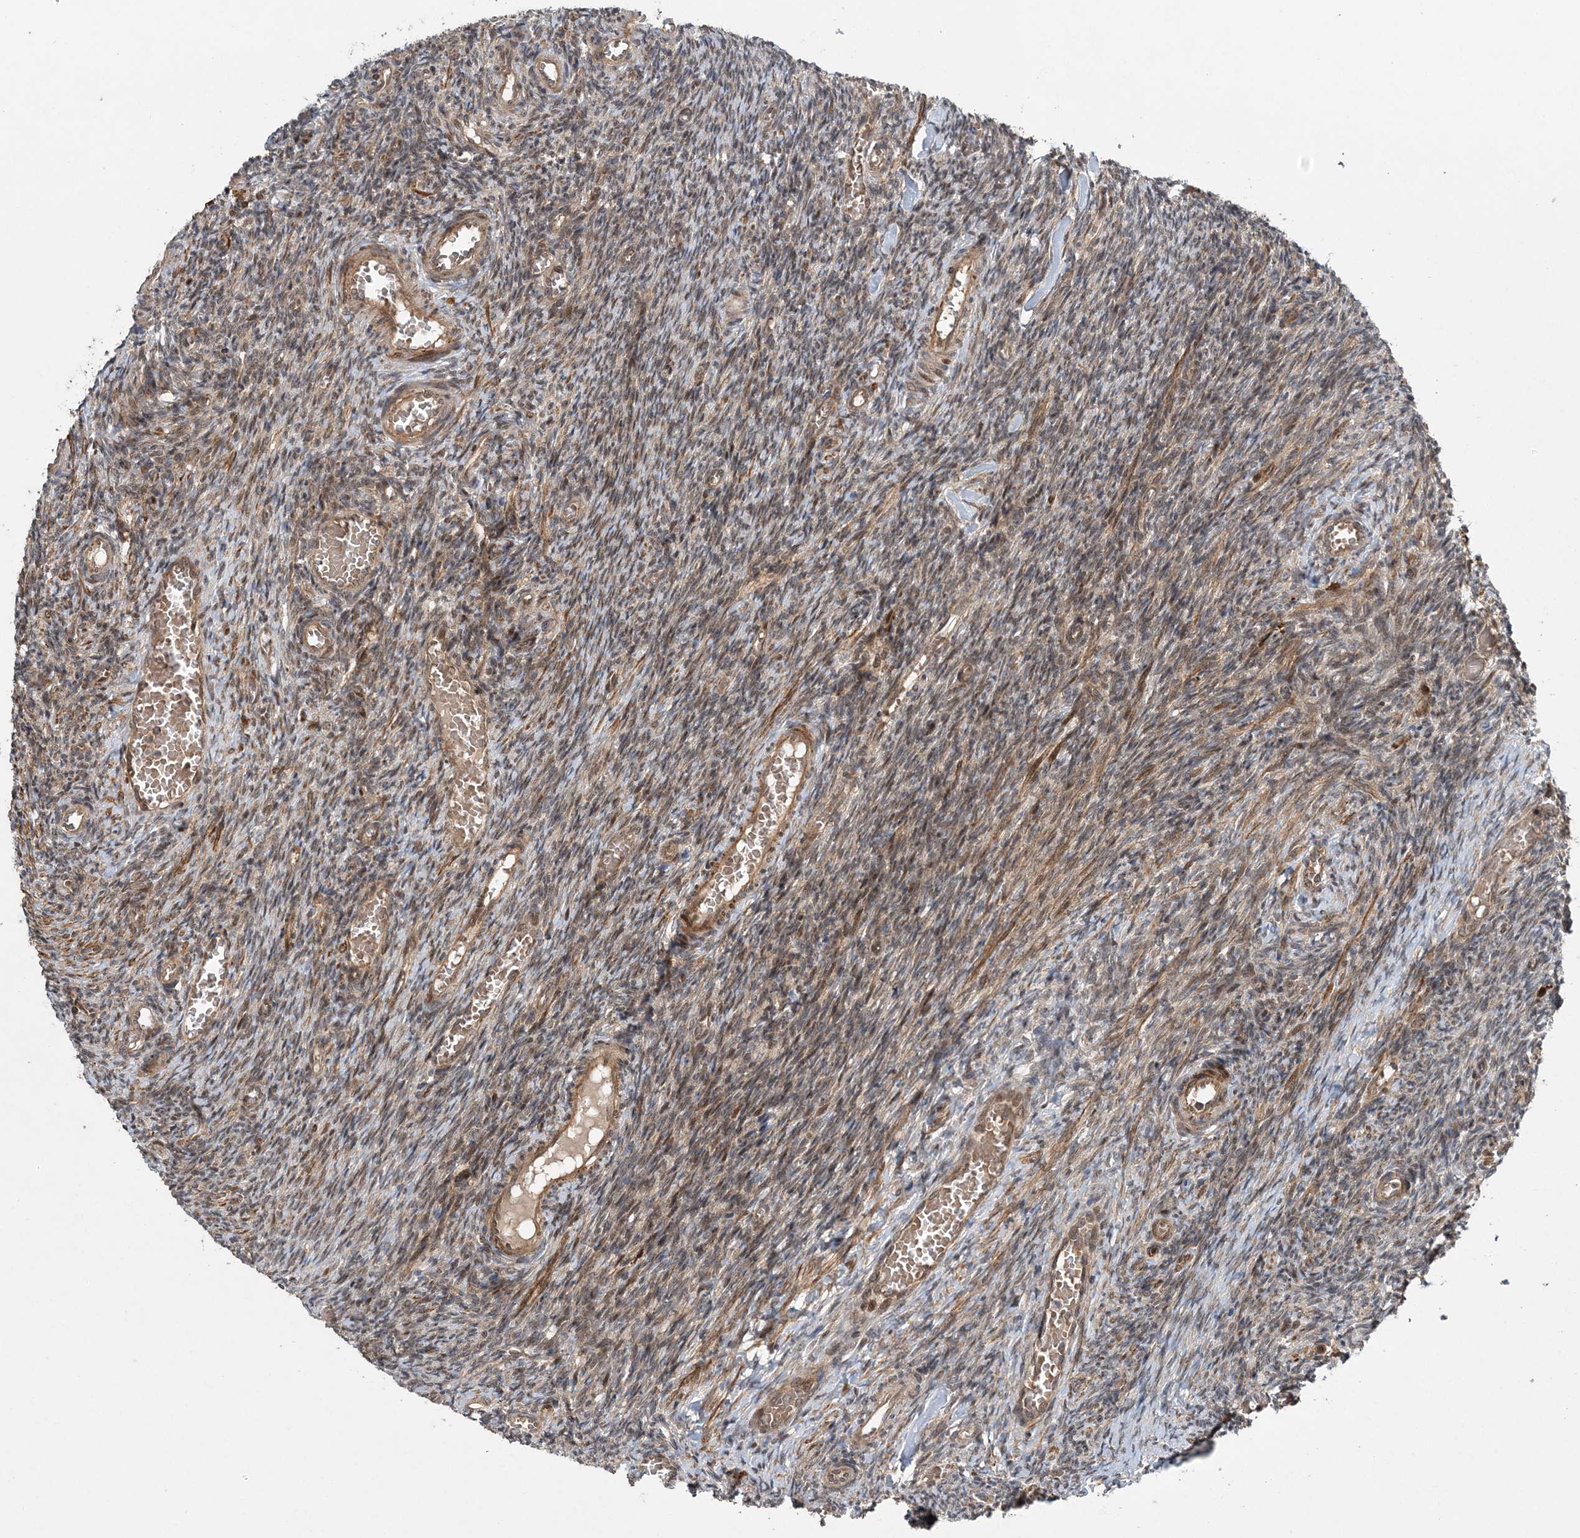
{"staining": {"intensity": "moderate", "quantity": ">75%", "location": "nuclear"}, "tissue": "ovary", "cell_type": "Ovarian stroma cells", "image_type": "normal", "snomed": [{"axis": "morphology", "description": "Normal tissue, NOS"}, {"axis": "topography", "description": "Ovary"}], "caption": "The micrograph exhibits immunohistochemical staining of unremarkable ovary. There is moderate nuclear staining is identified in about >75% of ovarian stroma cells.", "gene": "UBTD2", "patient": {"sex": "female", "age": 27}}